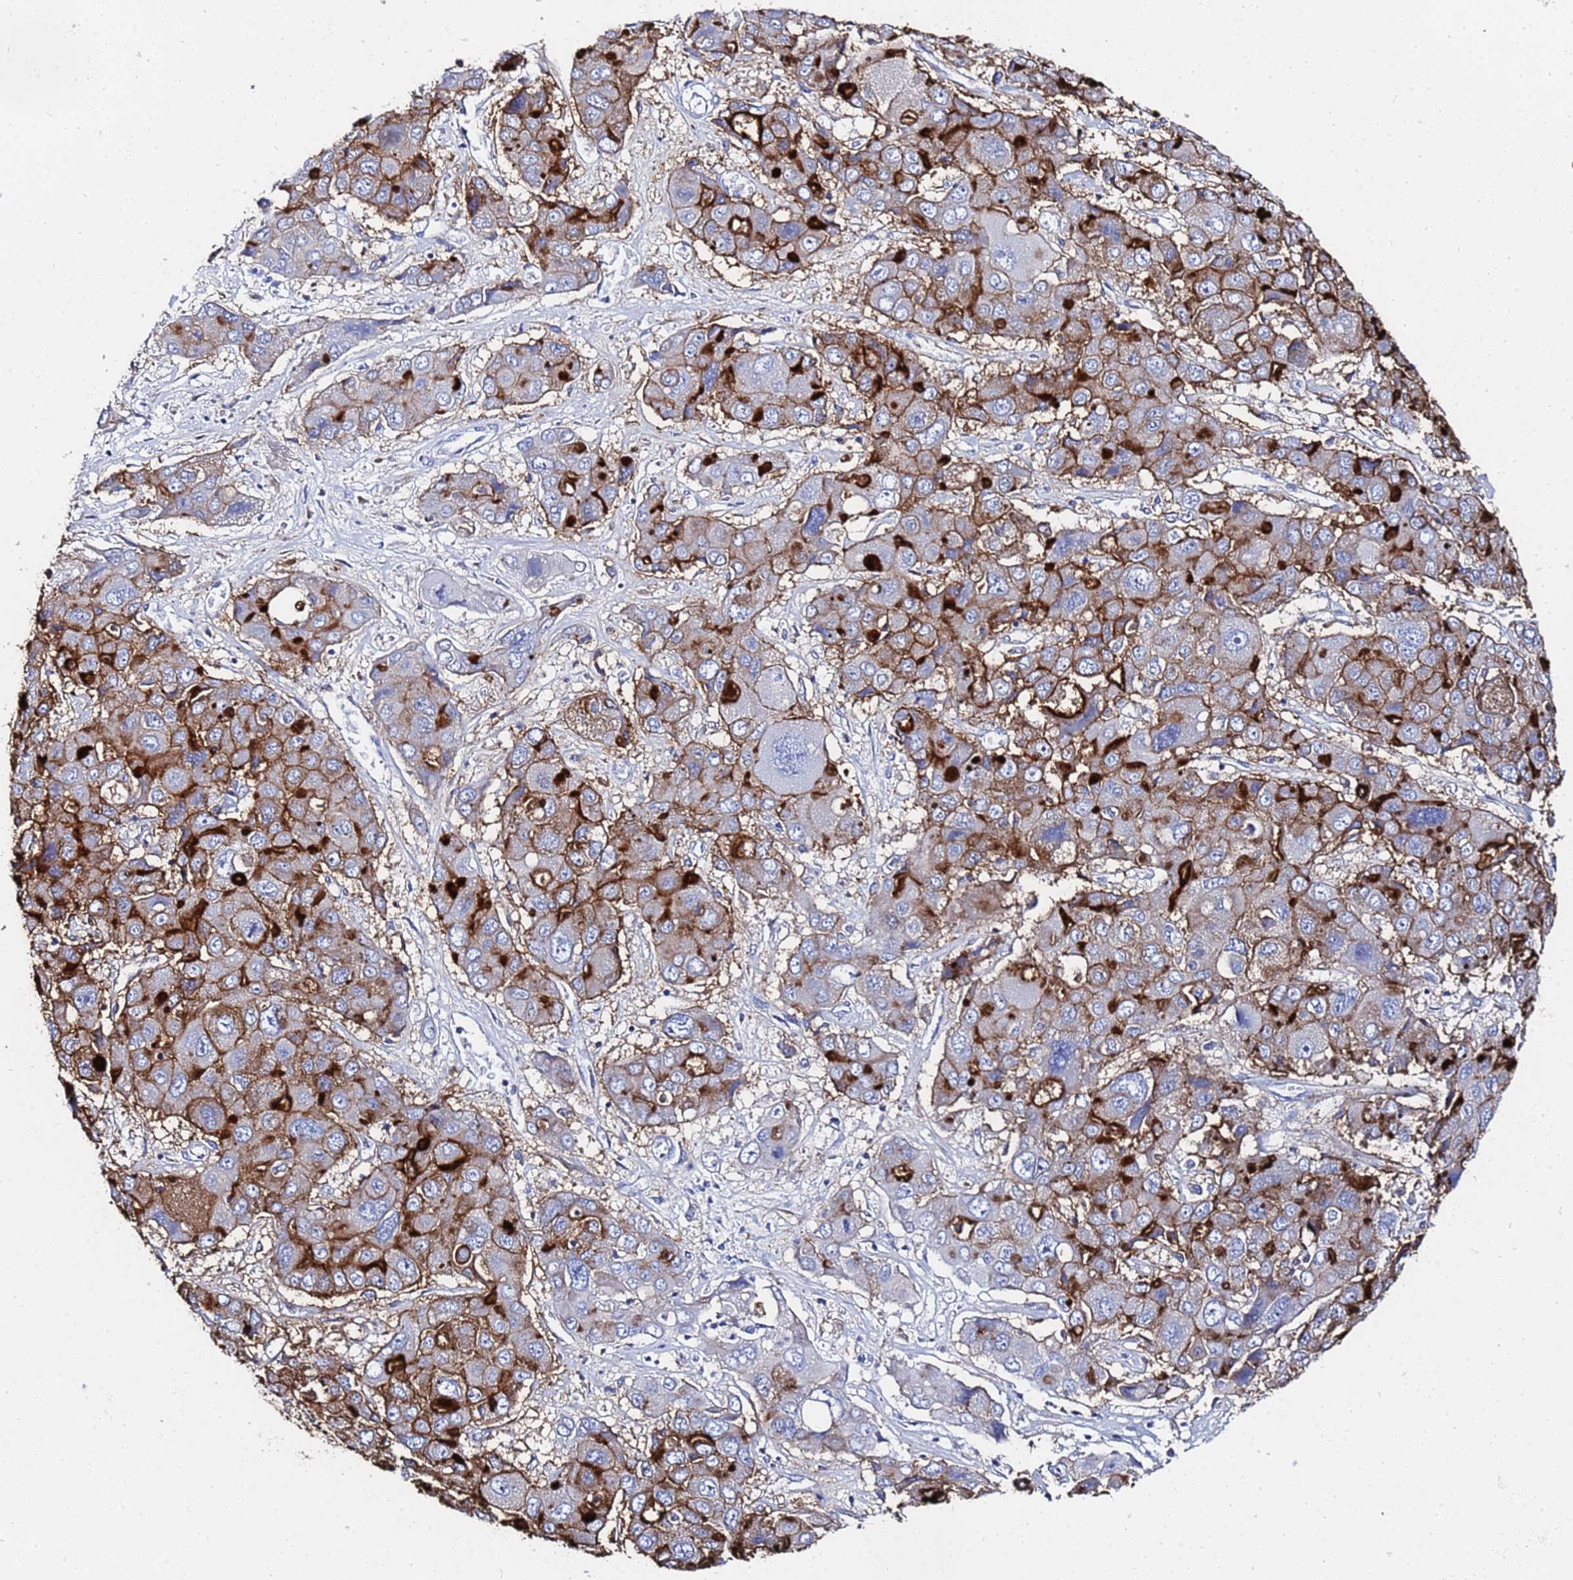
{"staining": {"intensity": "strong", "quantity": ">75%", "location": "cytoplasmic/membranous"}, "tissue": "liver cancer", "cell_type": "Tumor cells", "image_type": "cancer", "snomed": [{"axis": "morphology", "description": "Cholangiocarcinoma"}, {"axis": "topography", "description": "Liver"}], "caption": "Immunohistochemistry (IHC) of human liver cholangiocarcinoma shows high levels of strong cytoplasmic/membranous expression in approximately >75% of tumor cells. The staining is performed using DAB (3,3'-diaminobenzidine) brown chromogen to label protein expression. The nuclei are counter-stained blue using hematoxylin.", "gene": "GGT1", "patient": {"sex": "male", "age": 67}}